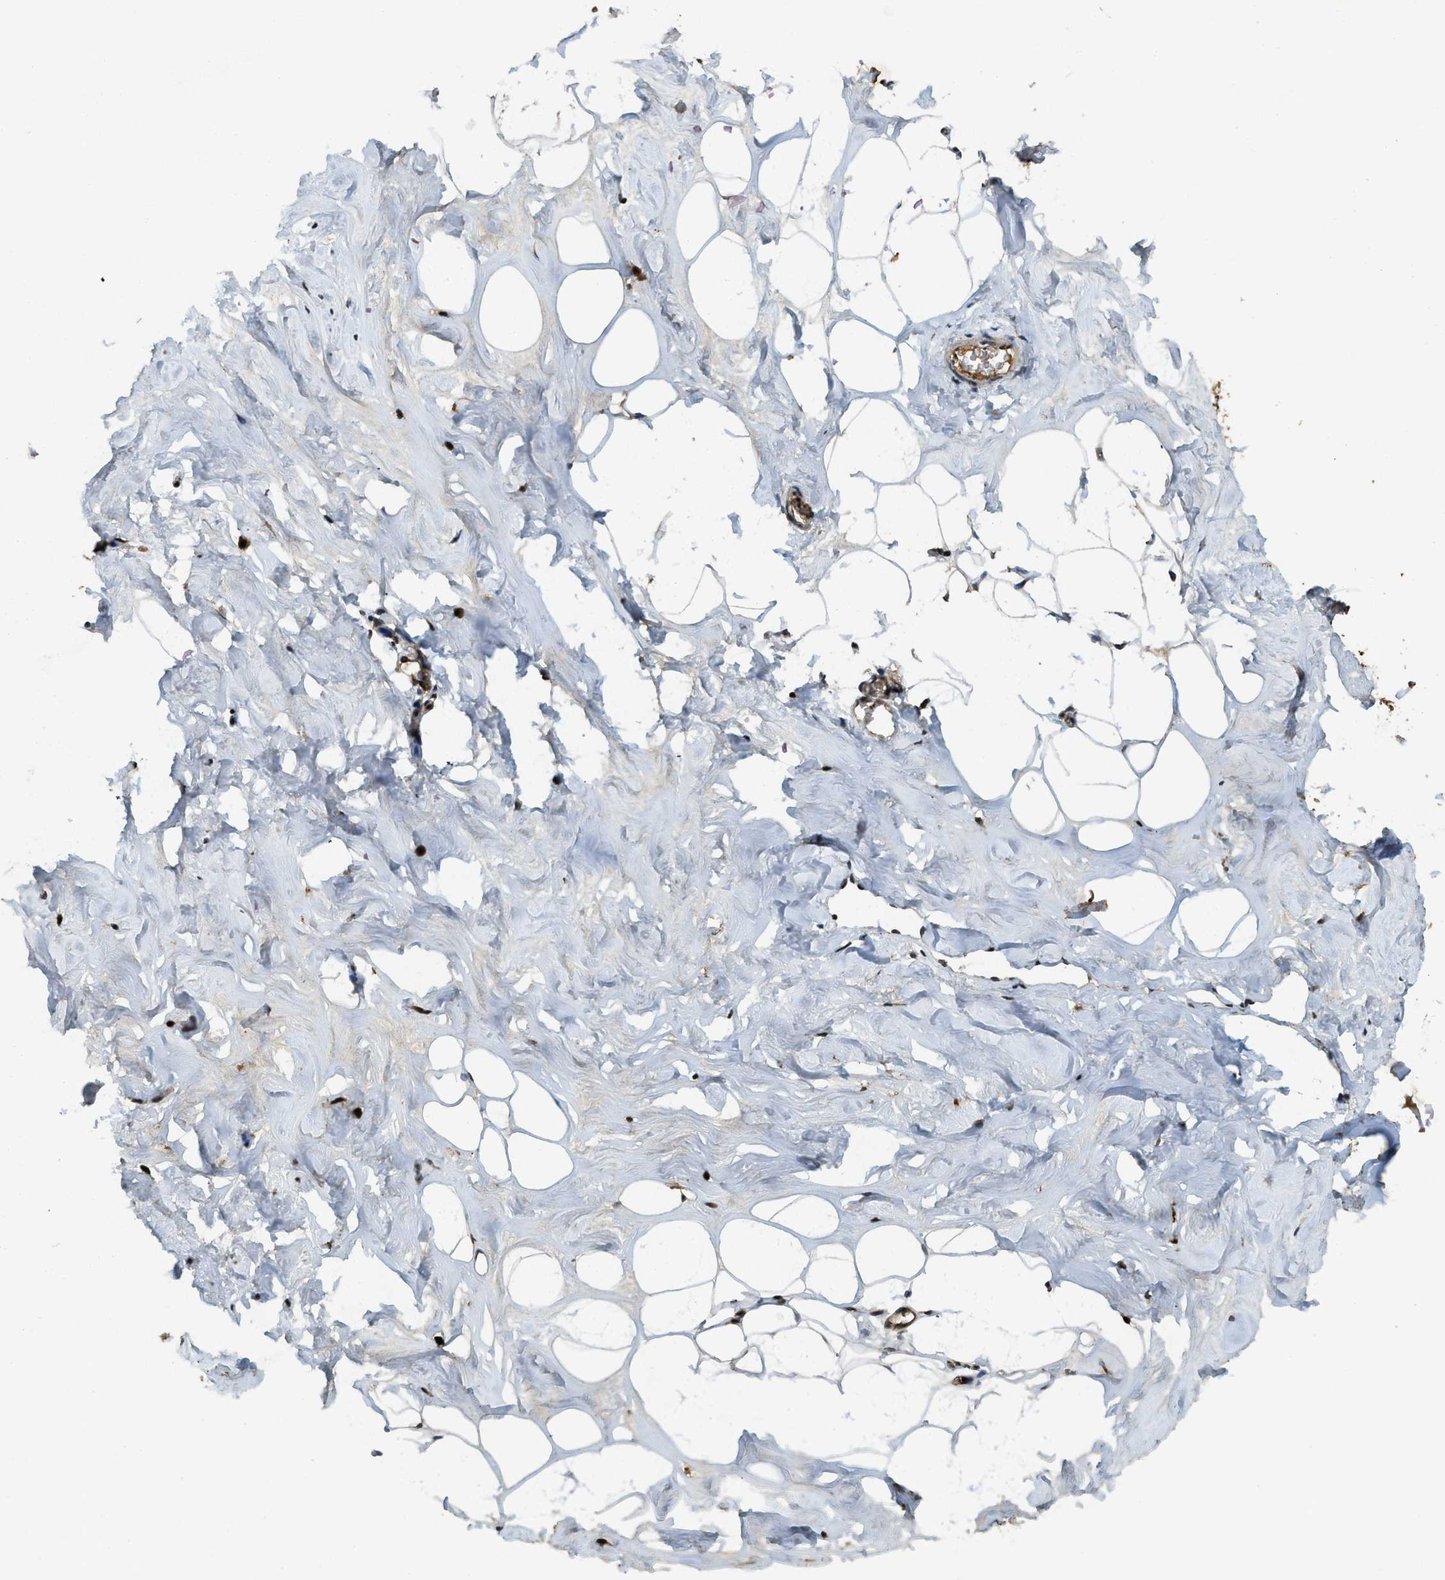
{"staining": {"intensity": "moderate", "quantity": ">75%", "location": "cytoplasmic/membranous,nuclear"}, "tissue": "adipose tissue", "cell_type": "Adipocytes", "image_type": "normal", "snomed": [{"axis": "morphology", "description": "Normal tissue, NOS"}, {"axis": "morphology", "description": "Fibrosis, NOS"}, {"axis": "topography", "description": "Breast"}, {"axis": "topography", "description": "Adipose tissue"}], "caption": "Adipocytes demonstrate medium levels of moderate cytoplasmic/membranous,nuclear positivity in about >75% of cells in normal human adipose tissue. (Stains: DAB (3,3'-diaminobenzidine) in brown, nuclei in blue, Microscopy: brightfield microscopy at high magnification).", "gene": "RNF141", "patient": {"sex": "female", "age": 39}}